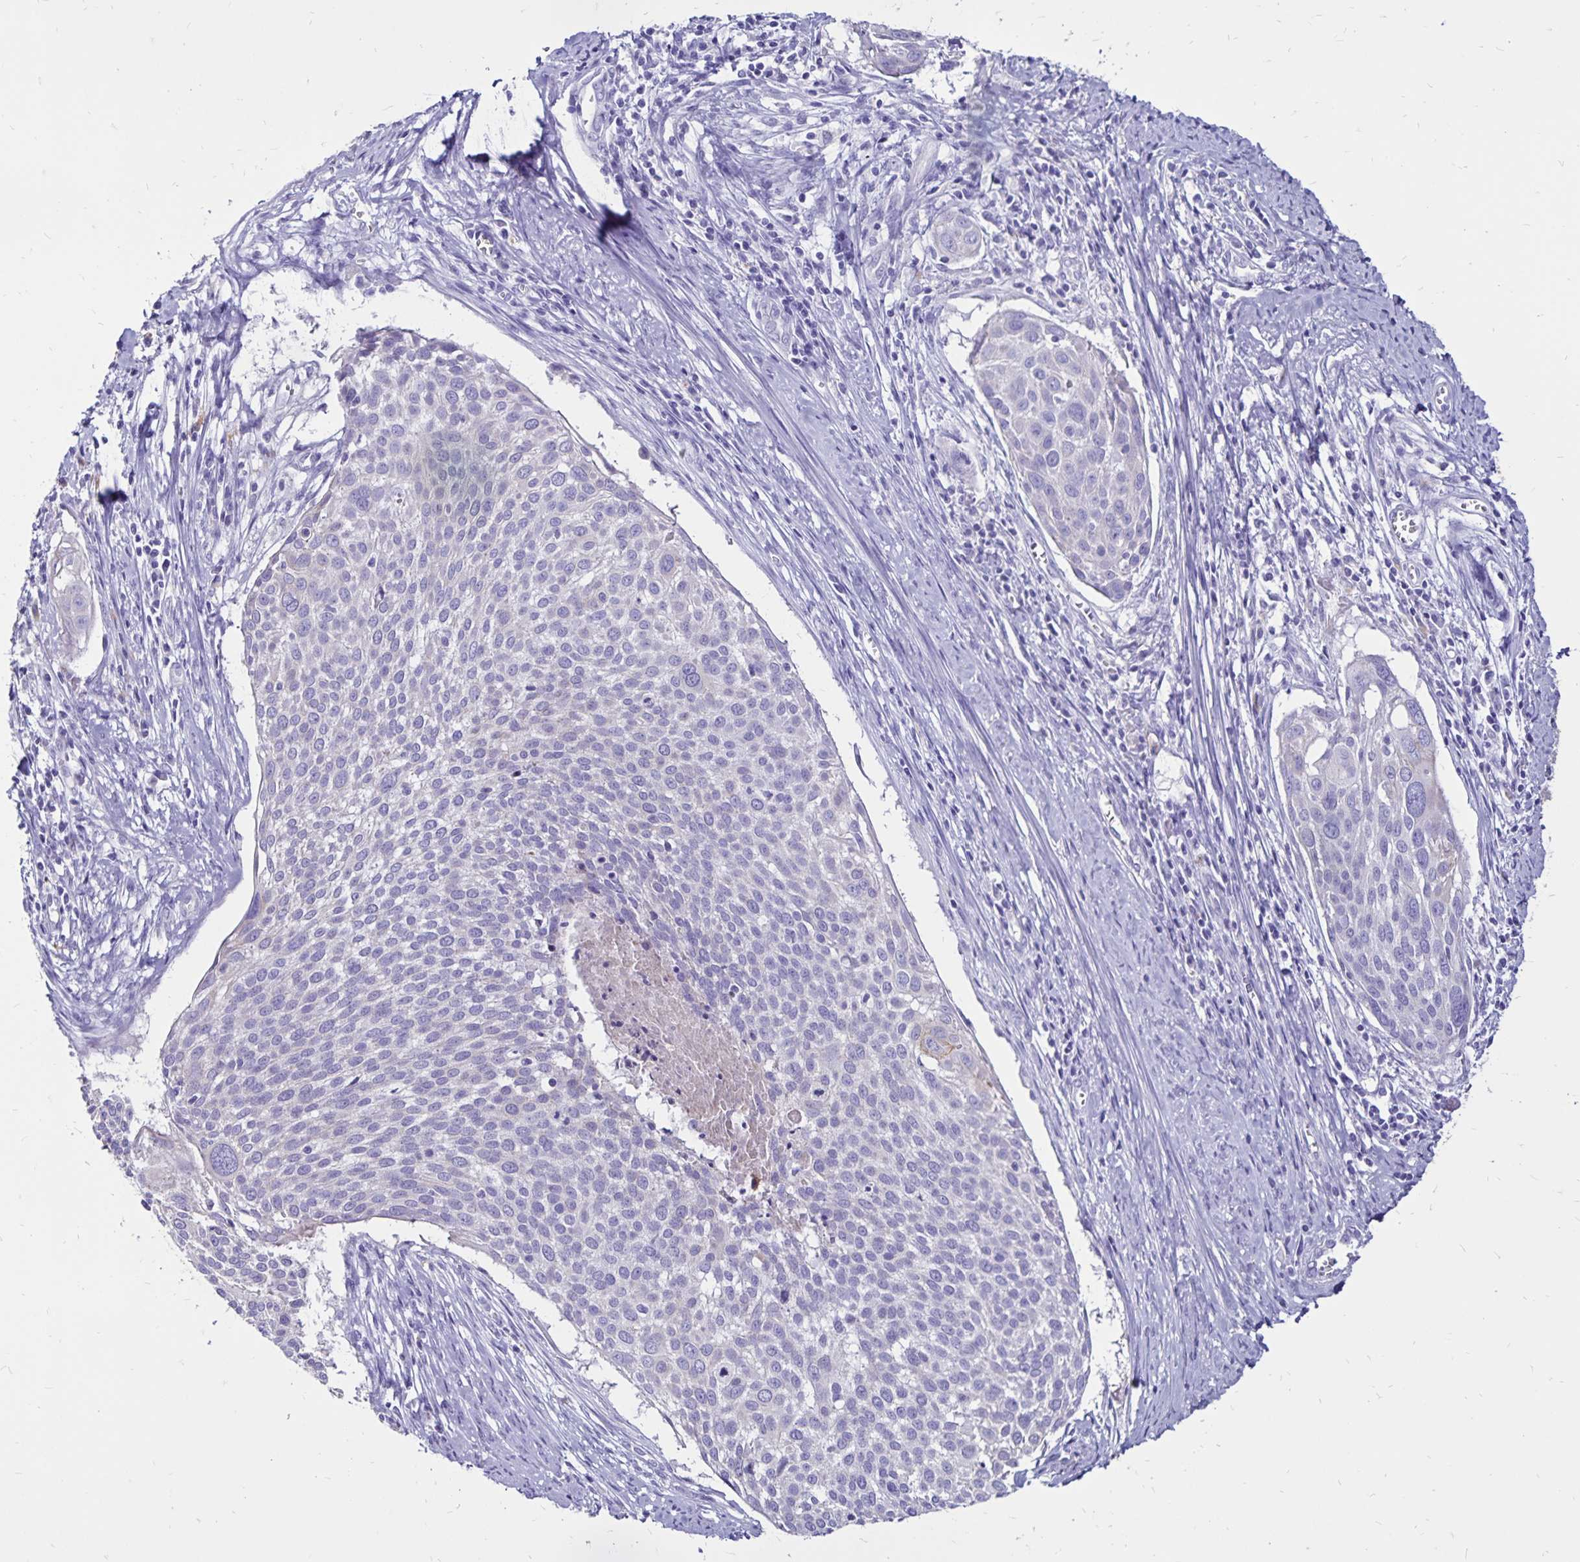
{"staining": {"intensity": "weak", "quantity": "<25%", "location": "cytoplasmic/membranous"}, "tissue": "cervical cancer", "cell_type": "Tumor cells", "image_type": "cancer", "snomed": [{"axis": "morphology", "description": "Squamous cell carcinoma, NOS"}, {"axis": "topography", "description": "Cervix"}], "caption": "The image exhibits no significant staining in tumor cells of squamous cell carcinoma (cervical). (DAB (3,3'-diaminobenzidine) immunohistochemistry, high magnification).", "gene": "EVPL", "patient": {"sex": "female", "age": 39}}